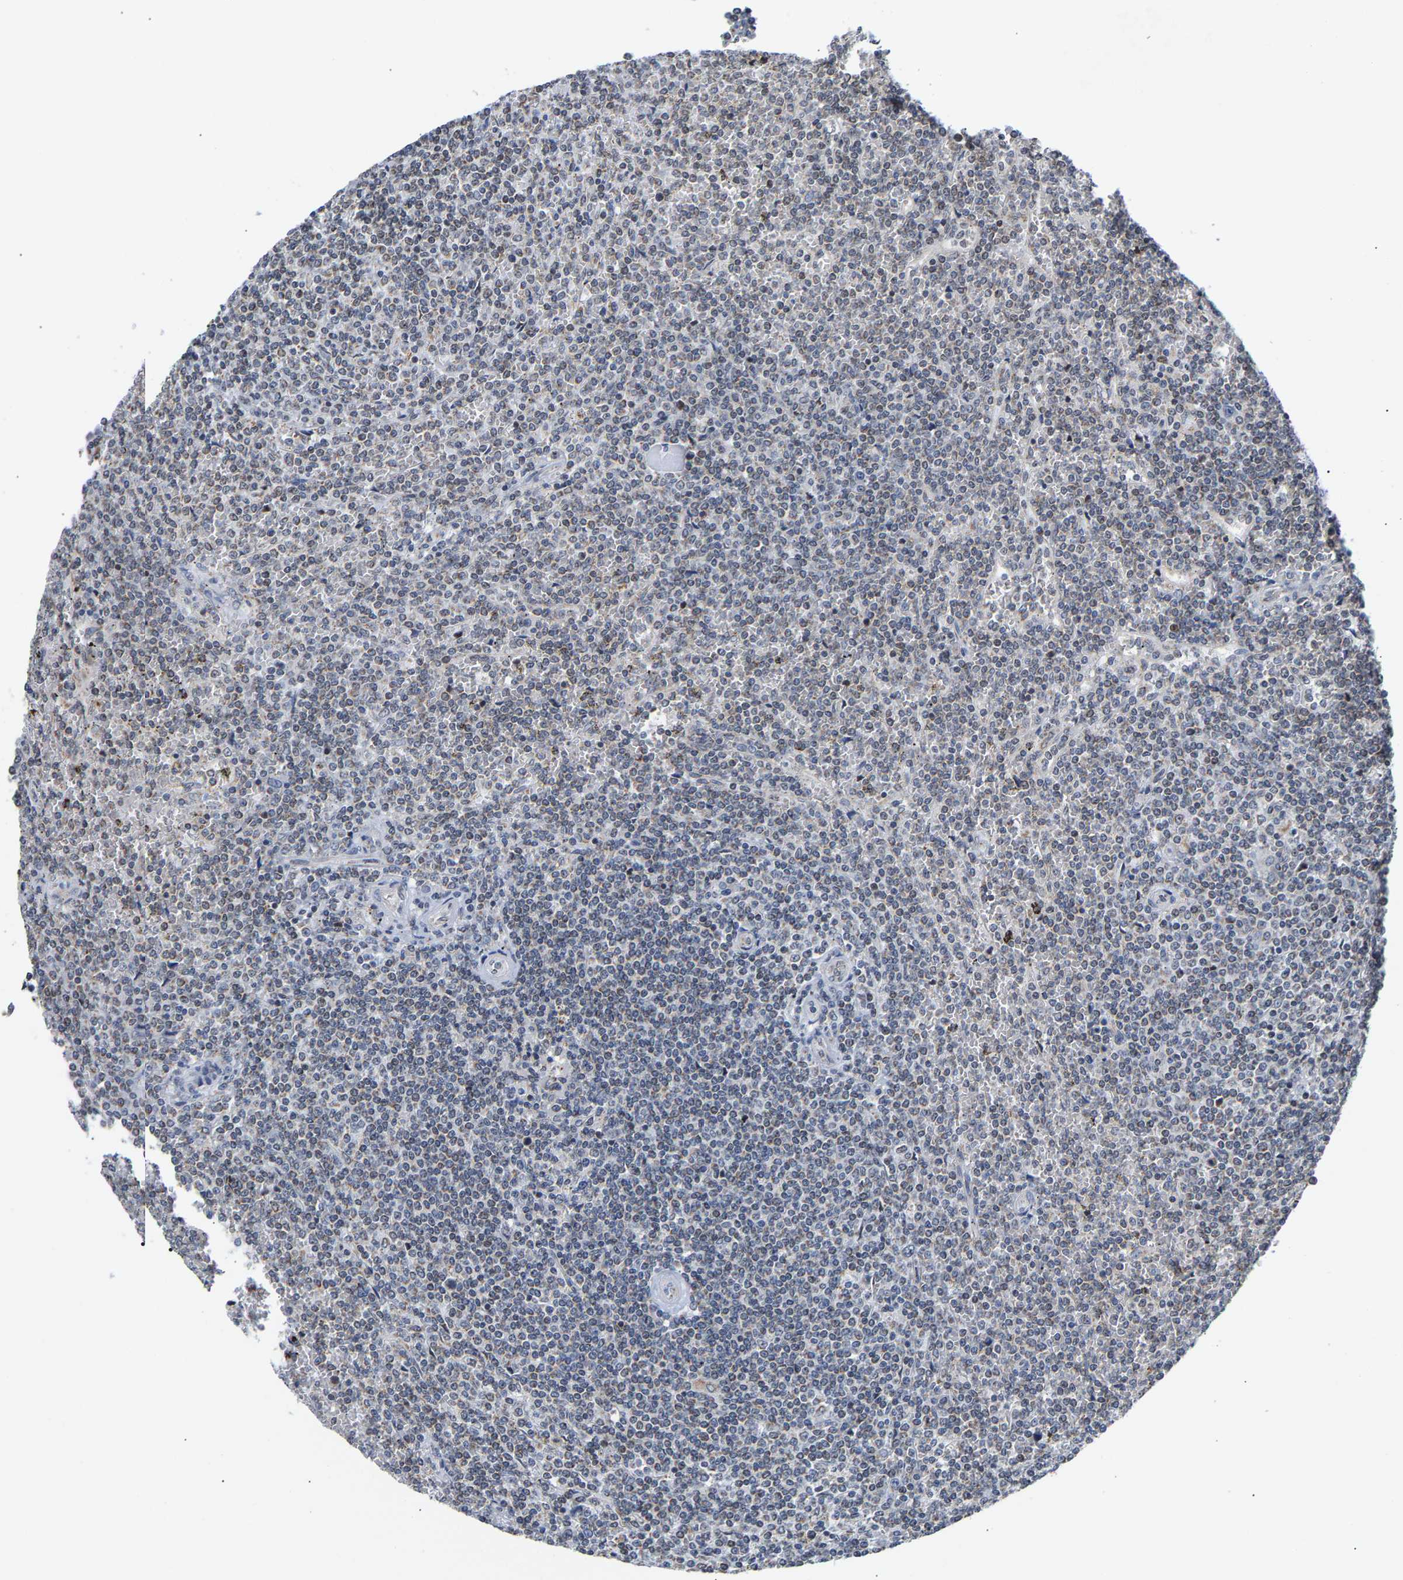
{"staining": {"intensity": "weak", "quantity": "<25%", "location": "cytoplasmic/membranous"}, "tissue": "lymphoma", "cell_type": "Tumor cells", "image_type": "cancer", "snomed": [{"axis": "morphology", "description": "Malignant lymphoma, non-Hodgkin's type, Low grade"}, {"axis": "topography", "description": "Spleen"}], "caption": "Protein analysis of lymphoma exhibits no significant expression in tumor cells.", "gene": "PCNT", "patient": {"sex": "female", "age": 19}}